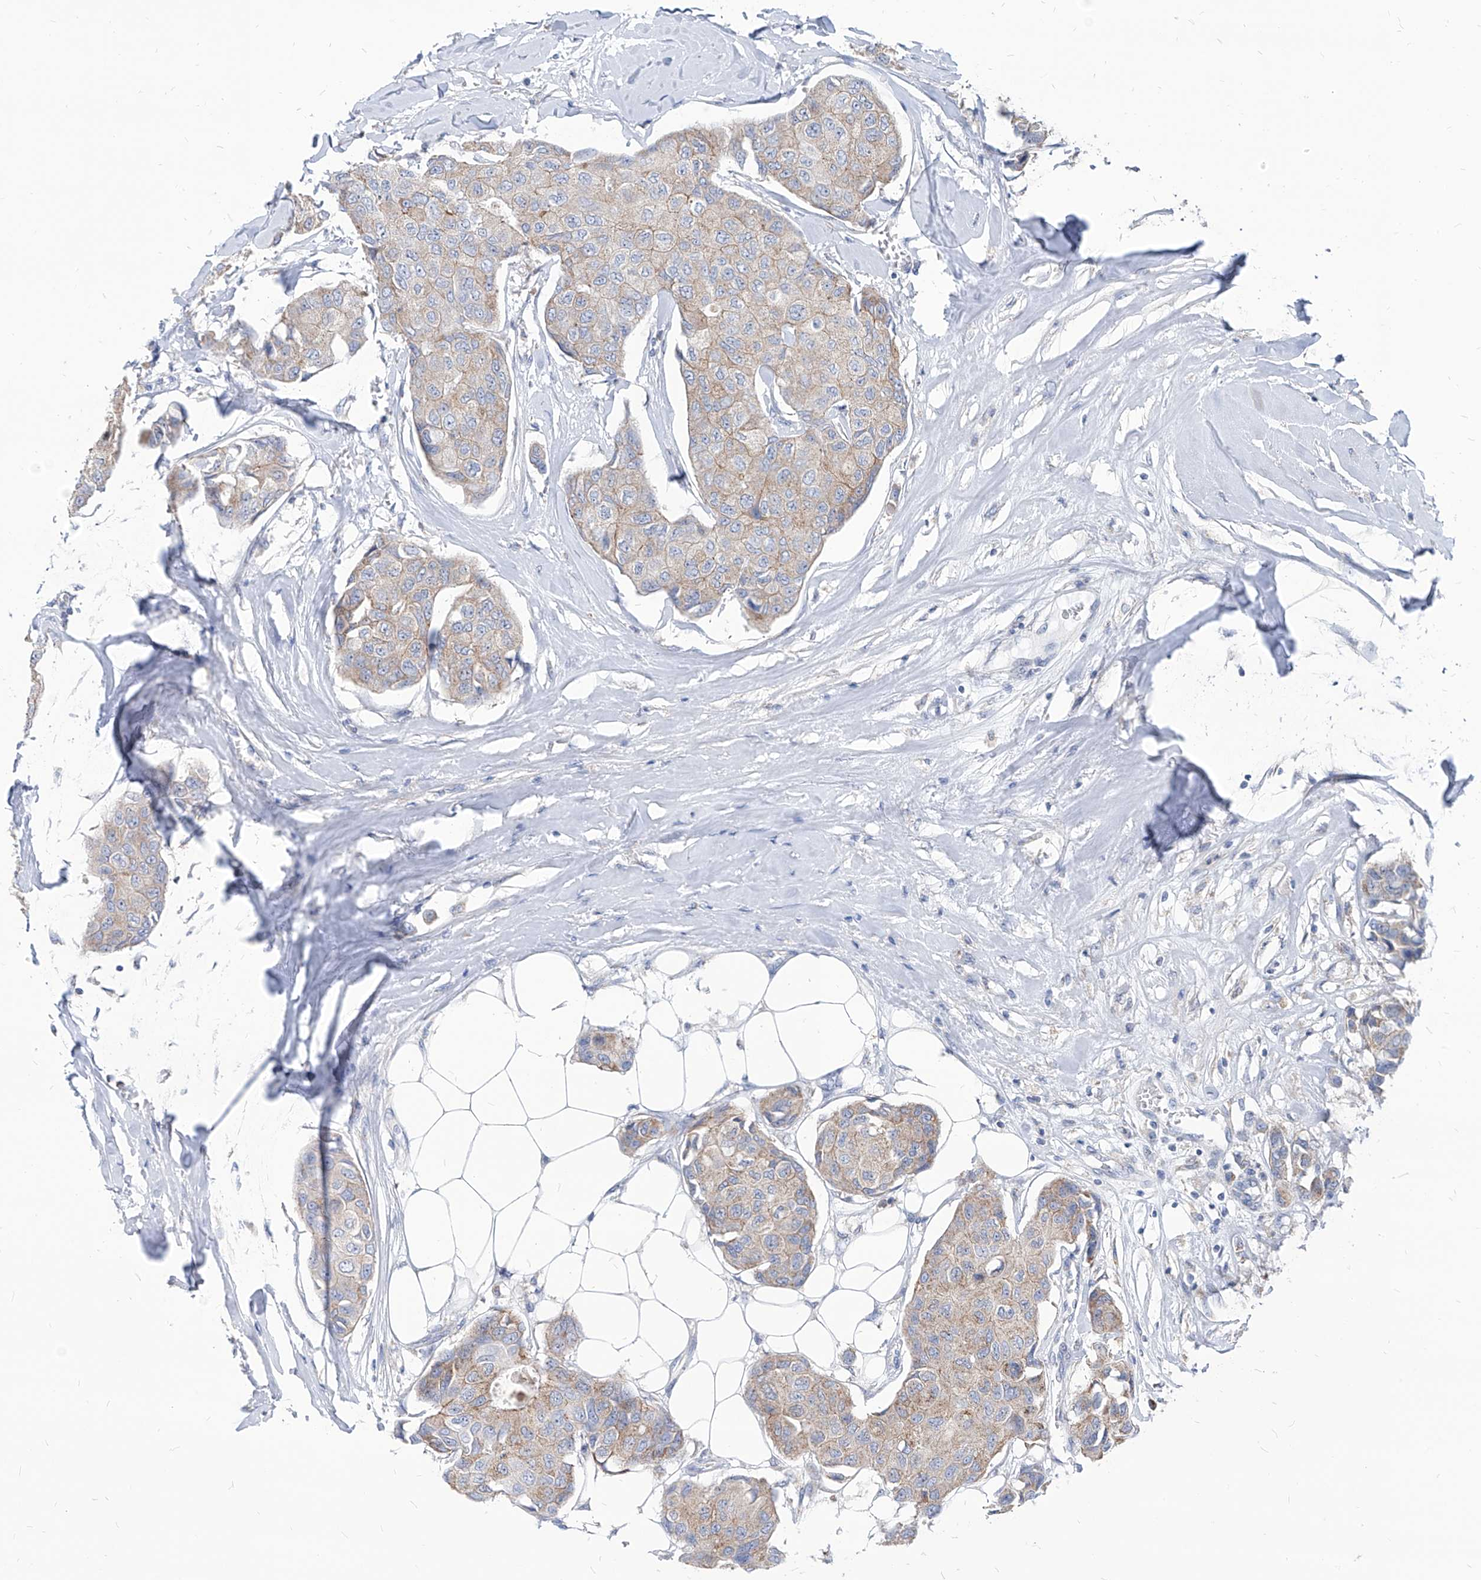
{"staining": {"intensity": "weak", "quantity": "25%-75%", "location": "cytoplasmic/membranous"}, "tissue": "breast cancer", "cell_type": "Tumor cells", "image_type": "cancer", "snomed": [{"axis": "morphology", "description": "Duct carcinoma"}, {"axis": "topography", "description": "Breast"}], "caption": "A low amount of weak cytoplasmic/membranous positivity is appreciated in about 25%-75% of tumor cells in breast cancer (infiltrating ductal carcinoma) tissue.", "gene": "AGPS", "patient": {"sex": "female", "age": 80}}